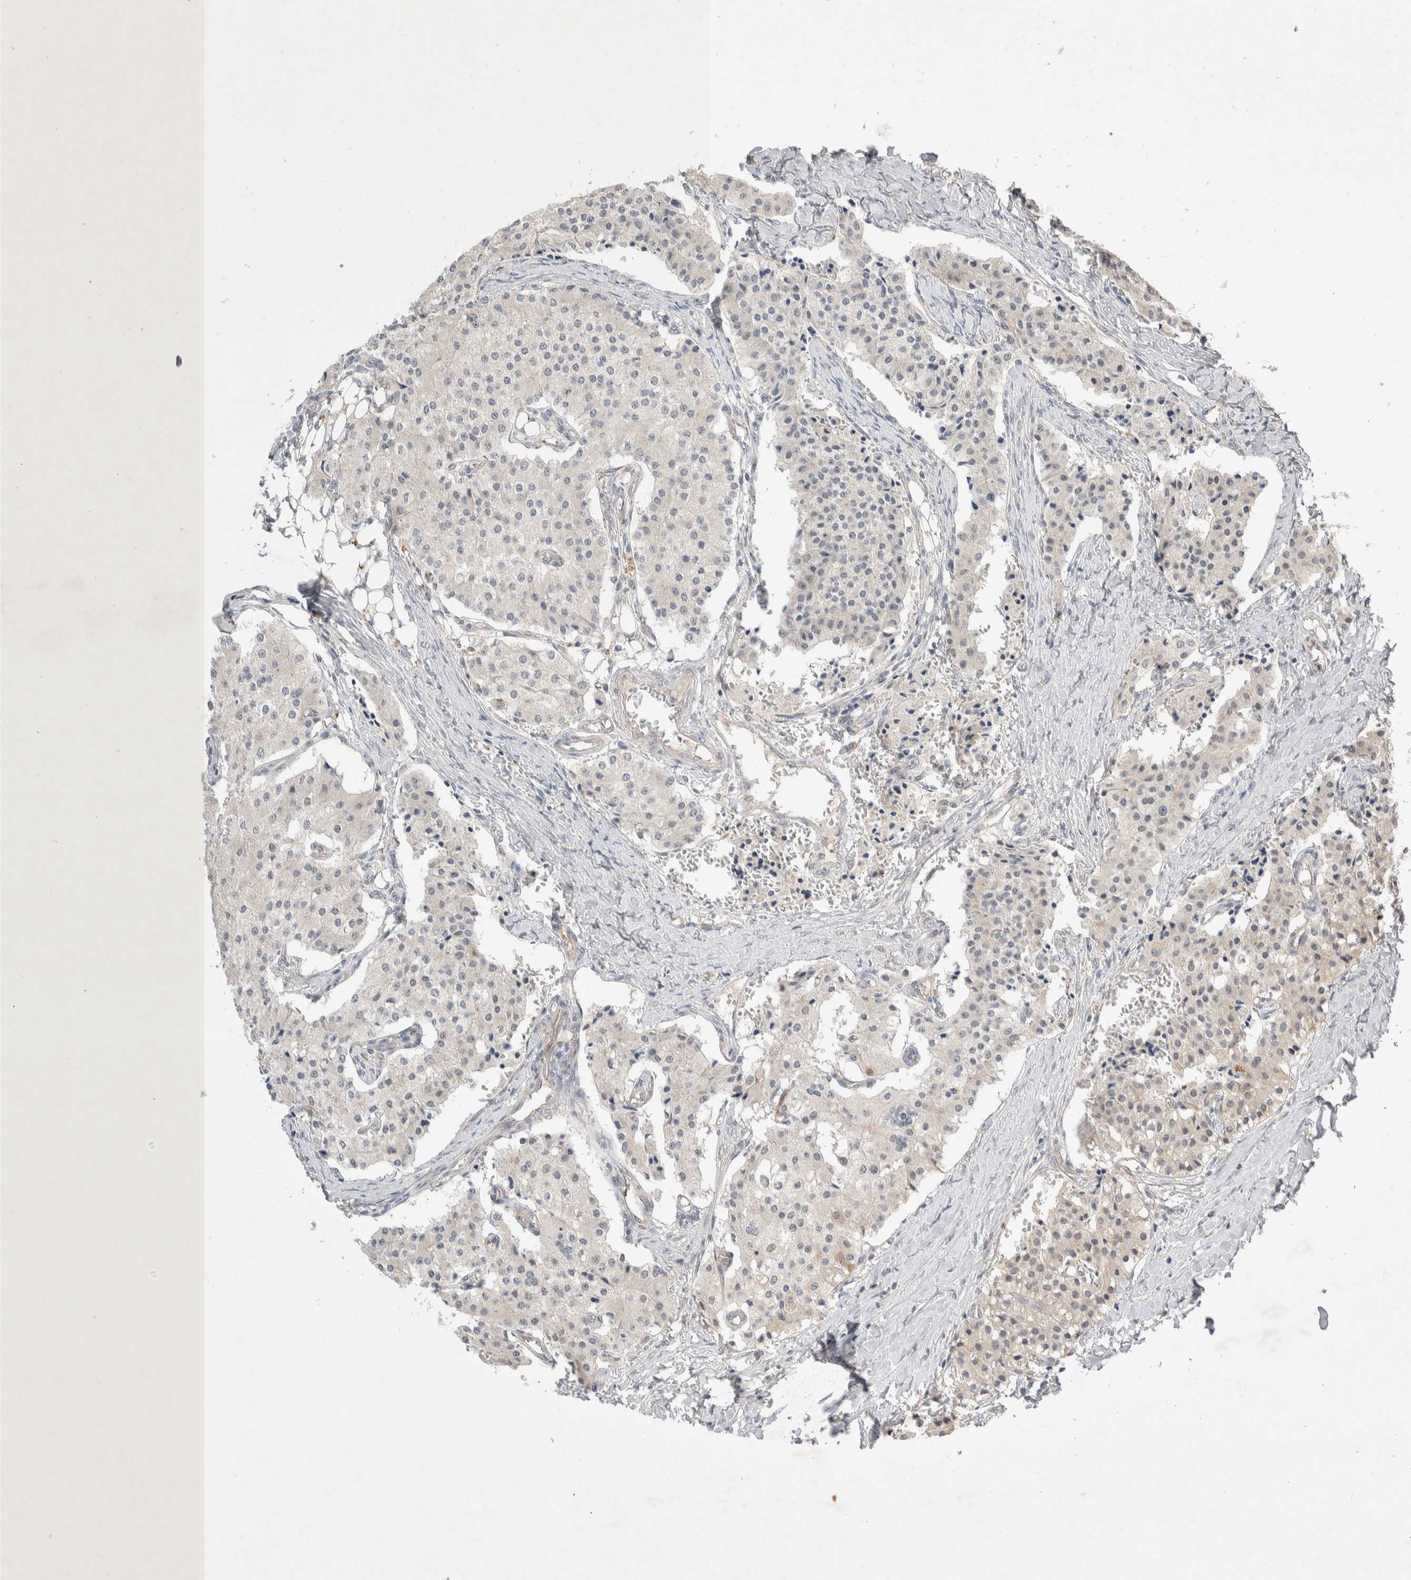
{"staining": {"intensity": "negative", "quantity": "none", "location": "none"}, "tissue": "carcinoid", "cell_type": "Tumor cells", "image_type": "cancer", "snomed": [{"axis": "morphology", "description": "Carcinoid, malignant, NOS"}, {"axis": "topography", "description": "Colon"}], "caption": "Protein analysis of carcinoid demonstrates no significant staining in tumor cells. (DAB immunohistochemistry (IHC) with hematoxylin counter stain).", "gene": "ZNF704", "patient": {"sex": "female", "age": 52}}